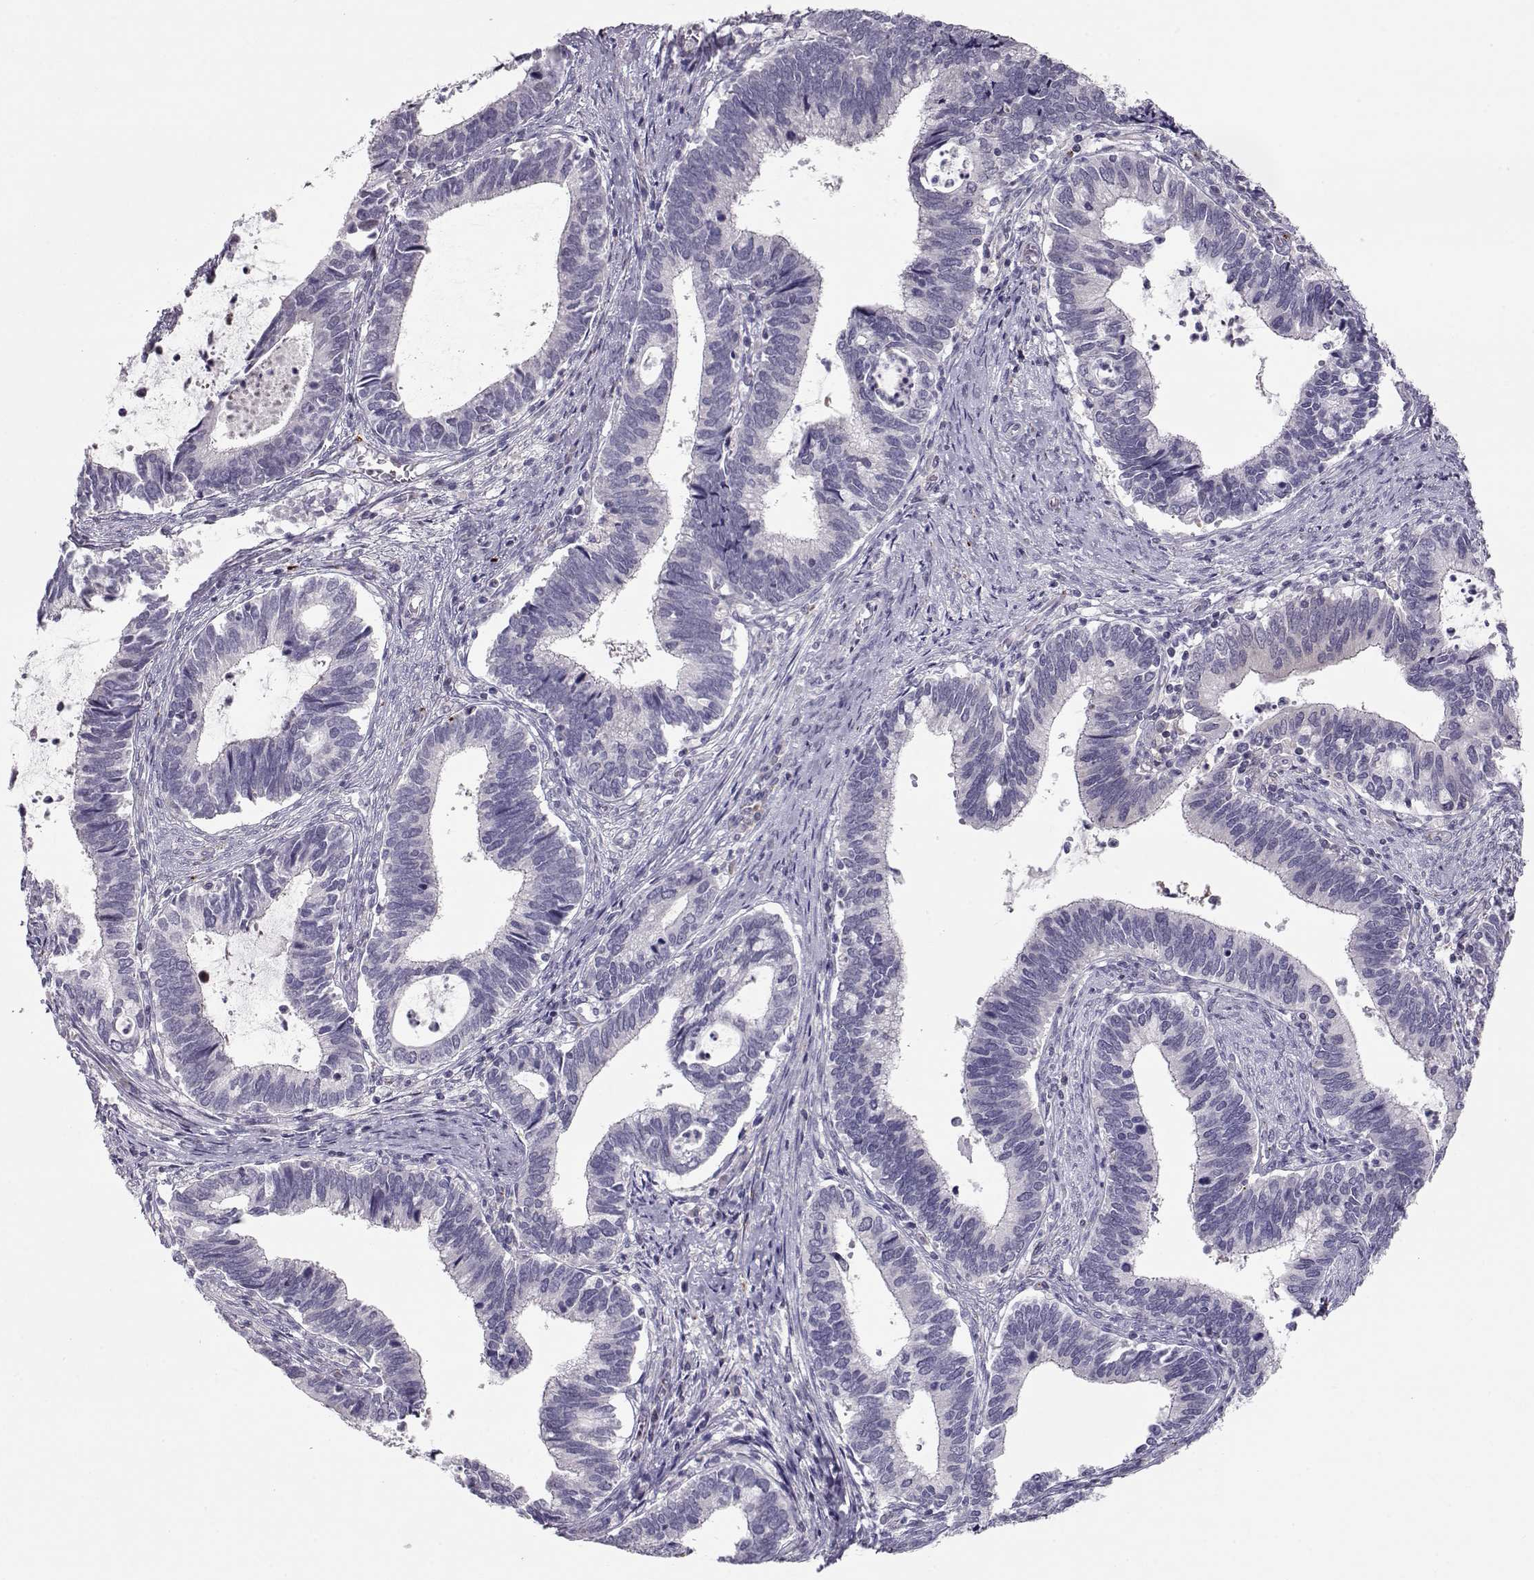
{"staining": {"intensity": "negative", "quantity": "none", "location": "none"}, "tissue": "cervical cancer", "cell_type": "Tumor cells", "image_type": "cancer", "snomed": [{"axis": "morphology", "description": "Adenocarcinoma, NOS"}, {"axis": "topography", "description": "Cervix"}], "caption": "High magnification brightfield microscopy of cervical cancer (adenocarcinoma) stained with DAB (3,3'-diaminobenzidine) (brown) and counterstained with hematoxylin (blue): tumor cells show no significant positivity.", "gene": "NPVF", "patient": {"sex": "female", "age": 42}}